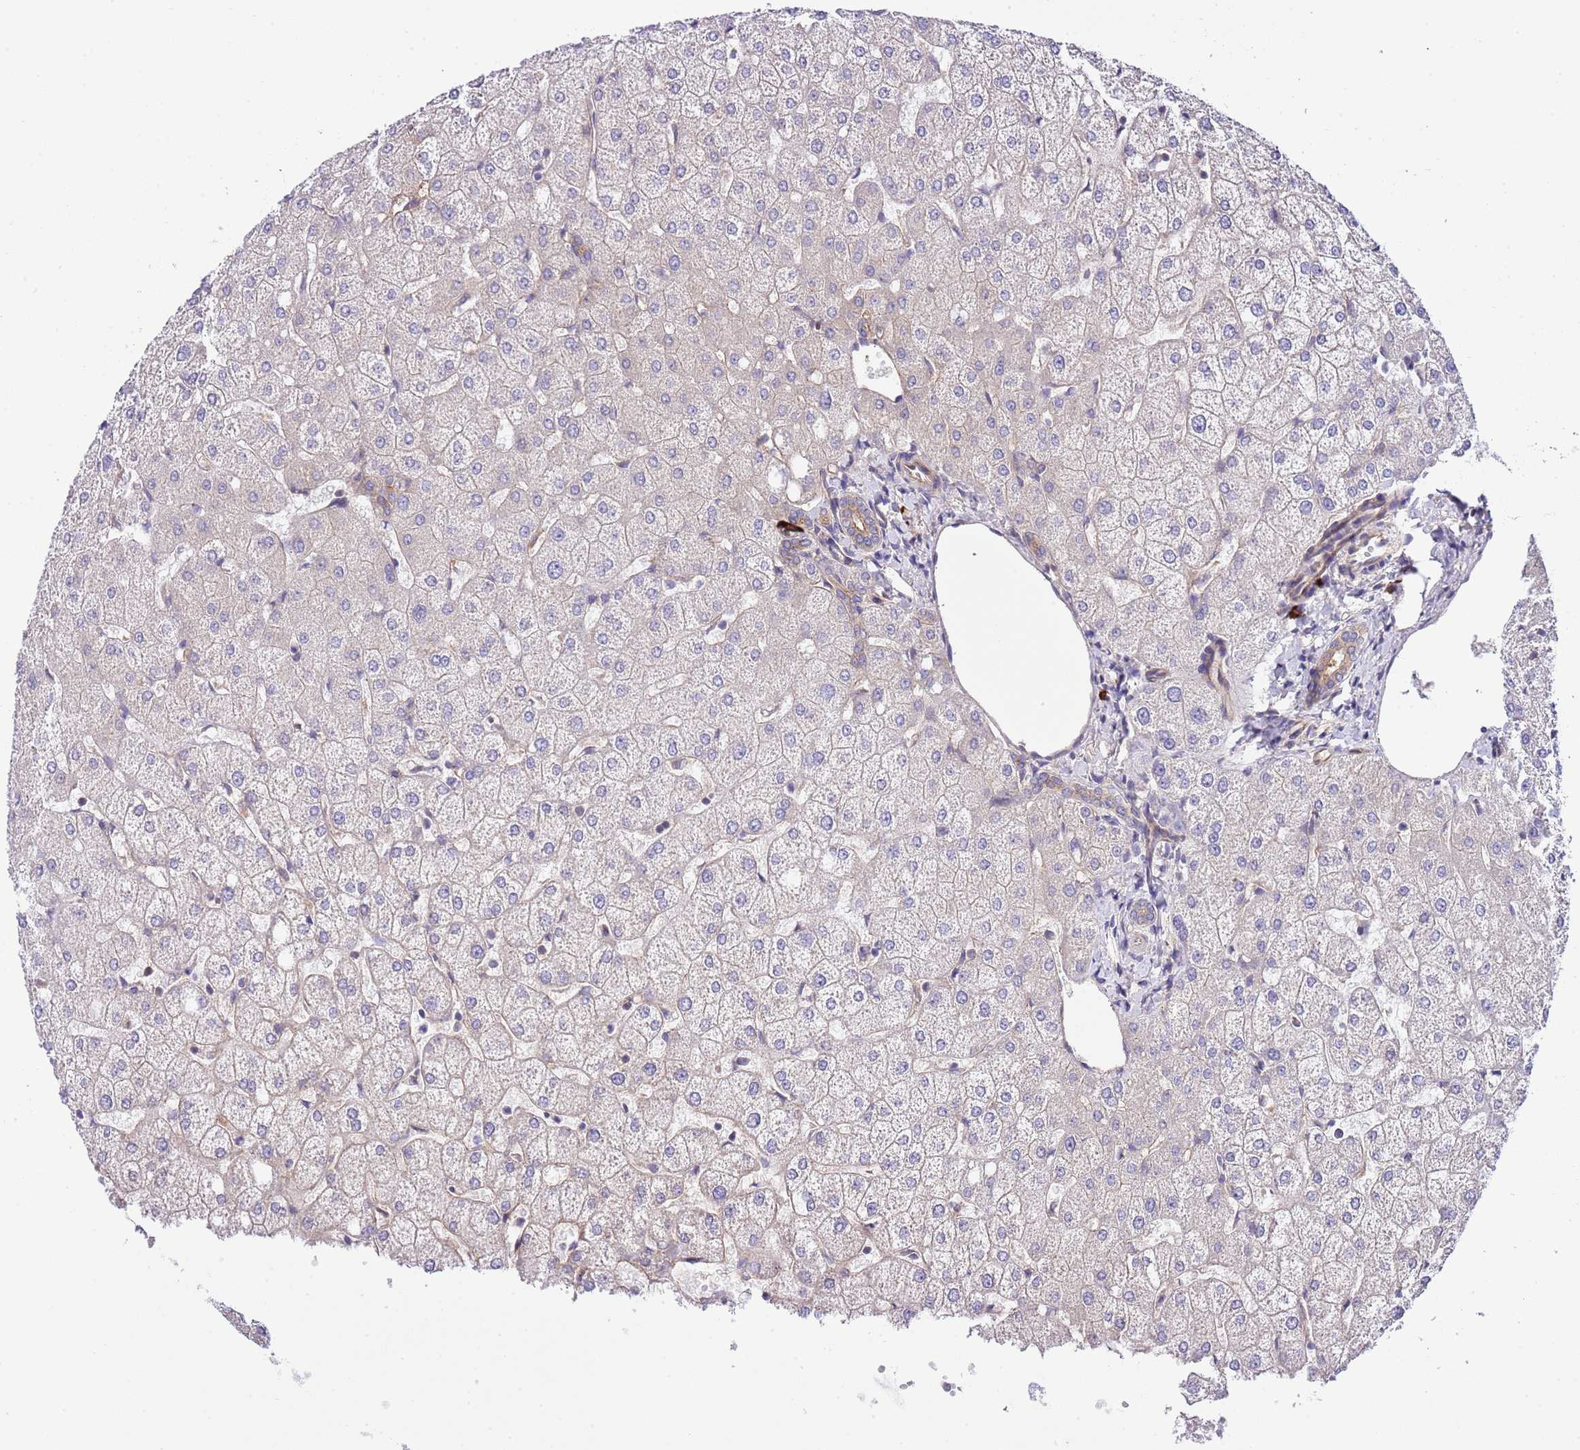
{"staining": {"intensity": "weak", "quantity": "25%-75%", "location": "cytoplasmic/membranous"}, "tissue": "liver", "cell_type": "Cholangiocytes", "image_type": "normal", "snomed": [{"axis": "morphology", "description": "Normal tissue, NOS"}, {"axis": "topography", "description": "Liver"}], "caption": "The immunohistochemical stain labels weak cytoplasmic/membranous staining in cholangiocytes of unremarkable liver.", "gene": "DONSON", "patient": {"sex": "female", "age": 54}}